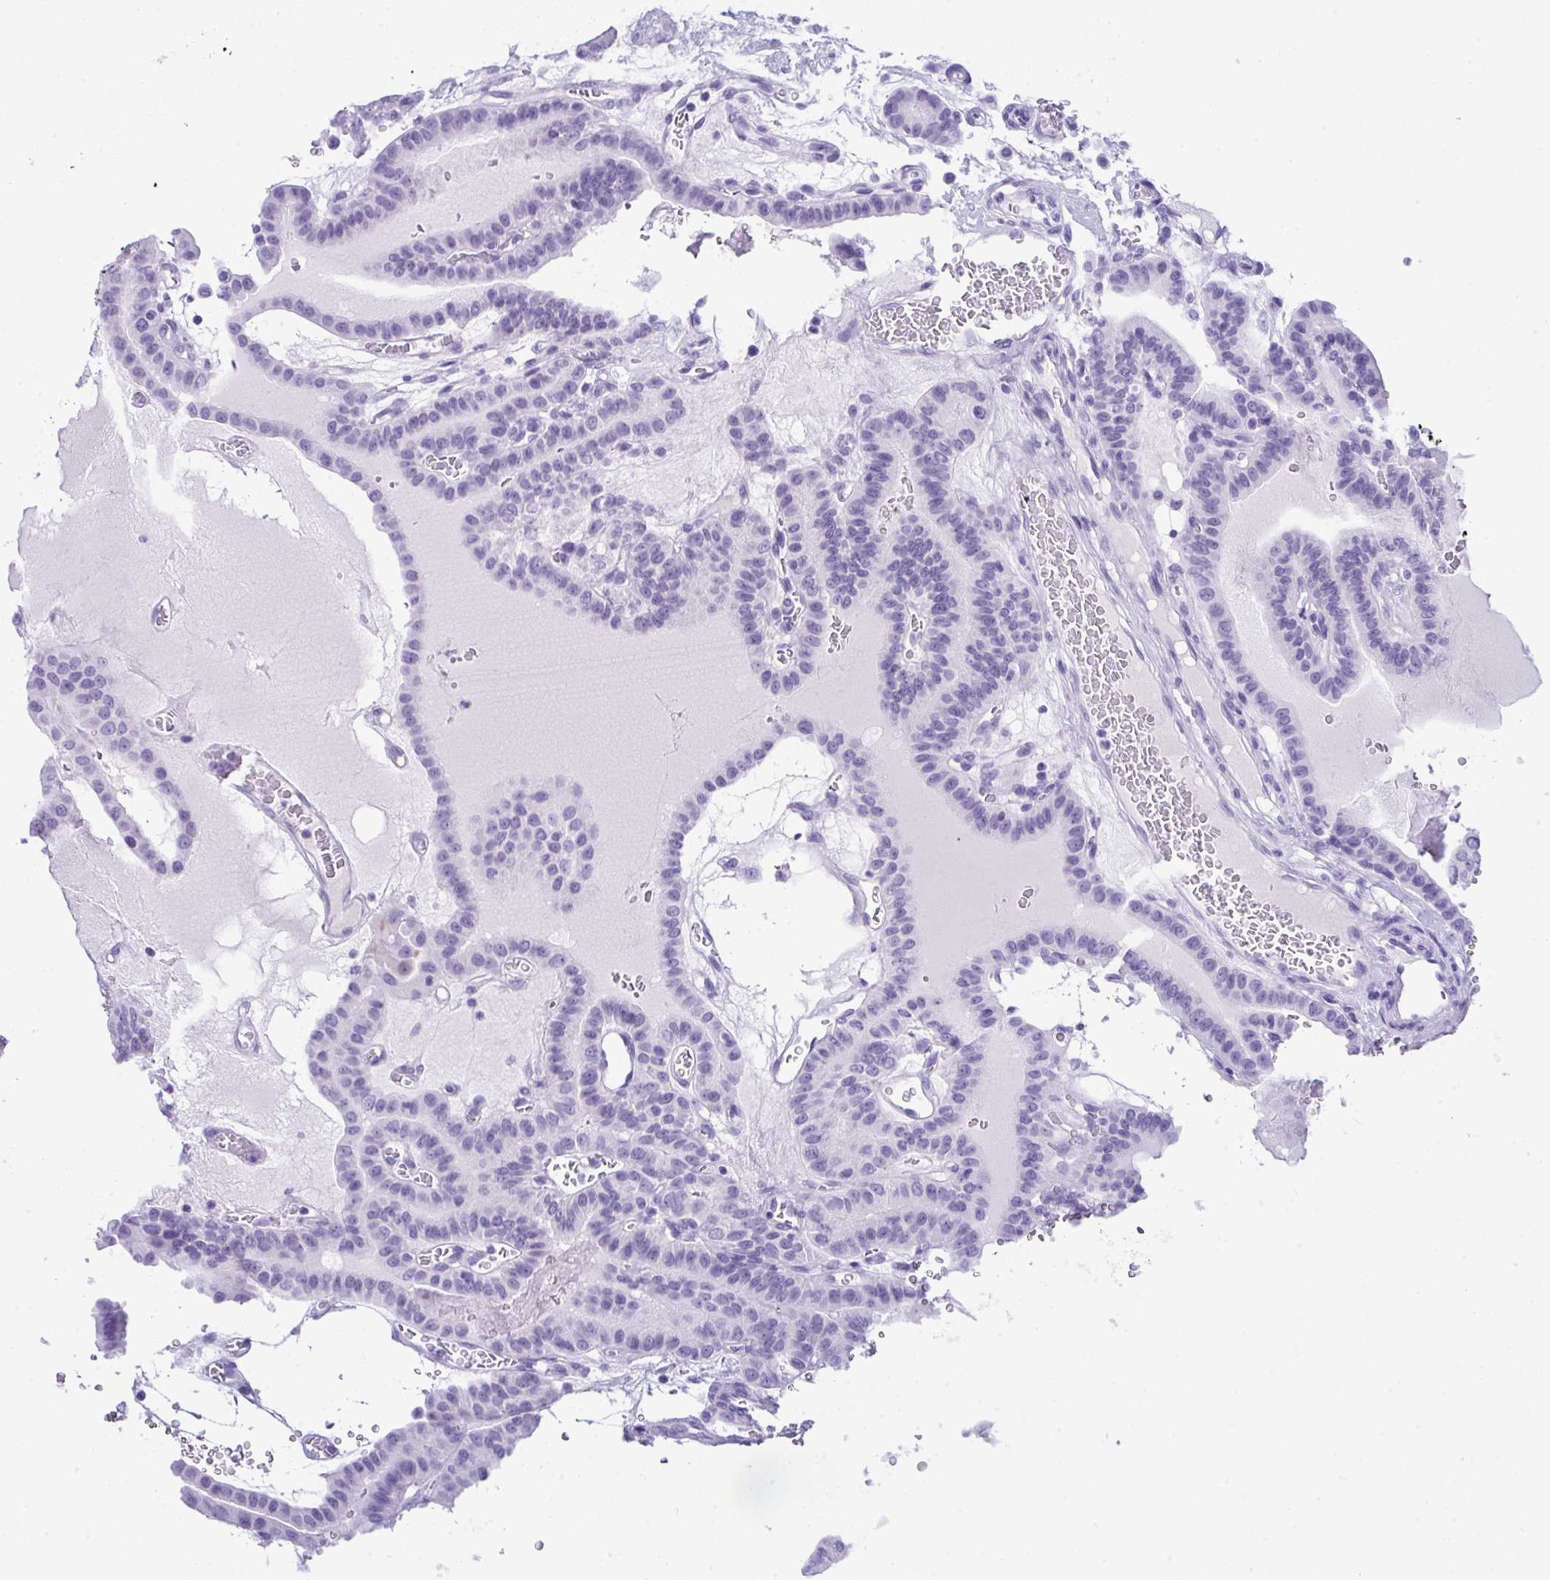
{"staining": {"intensity": "negative", "quantity": "none", "location": "none"}, "tissue": "thyroid cancer", "cell_type": "Tumor cells", "image_type": "cancer", "snomed": [{"axis": "morphology", "description": "Papillary adenocarcinoma, NOS"}, {"axis": "topography", "description": "Thyroid gland"}], "caption": "Thyroid cancer (papillary adenocarcinoma) was stained to show a protein in brown. There is no significant staining in tumor cells.", "gene": "JCHAIN", "patient": {"sex": "male", "age": 87}}